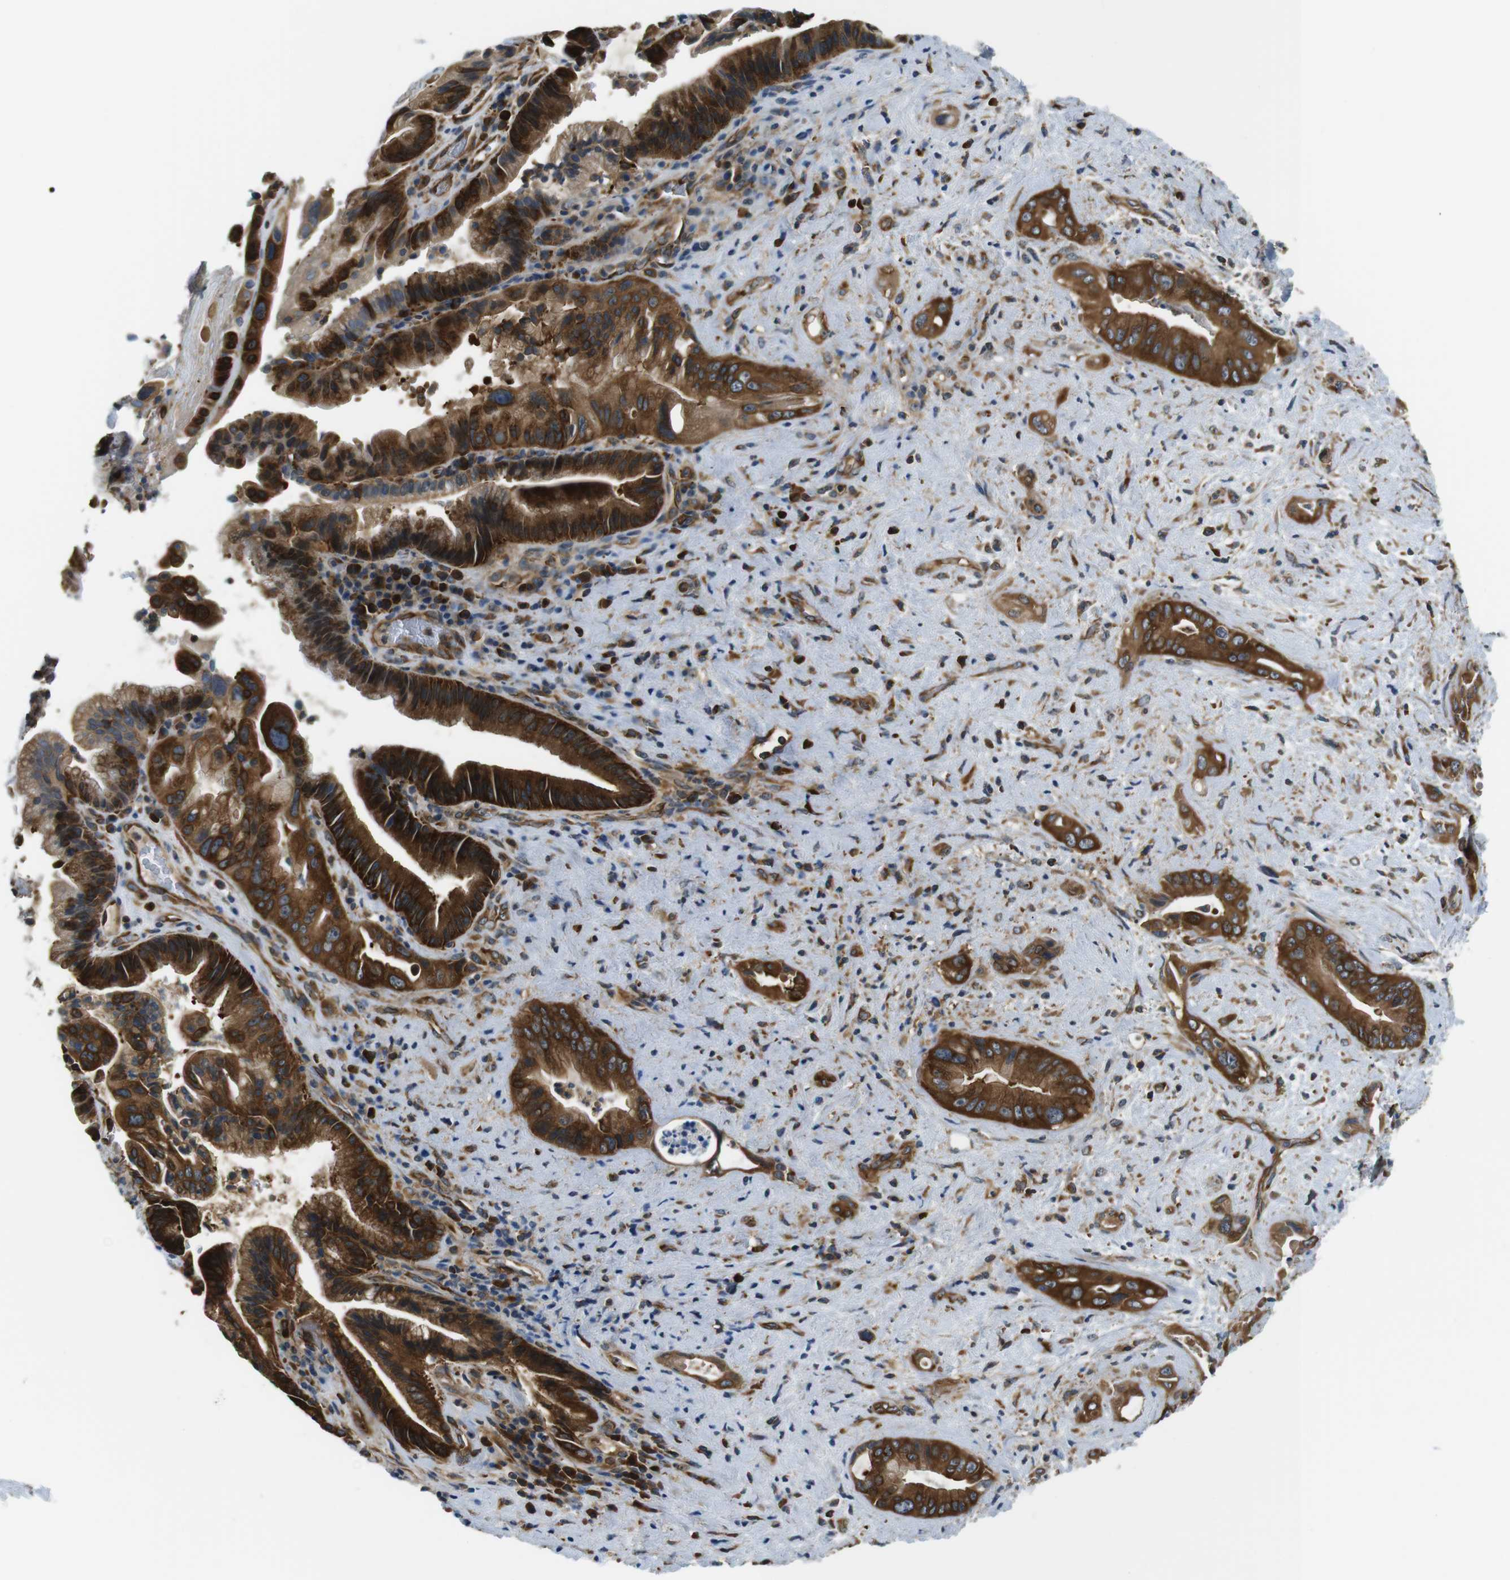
{"staining": {"intensity": "strong", "quantity": ">75%", "location": "cytoplasmic/membranous"}, "tissue": "pancreatic cancer", "cell_type": "Tumor cells", "image_type": "cancer", "snomed": [{"axis": "morphology", "description": "Adenocarcinoma, NOS"}, {"axis": "topography", "description": "Pancreas"}], "caption": "IHC photomicrograph of pancreatic cancer stained for a protein (brown), which demonstrates high levels of strong cytoplasmic/membranous expression in approximately >75% of tumor cells.", "gene": "TSC1", "patient": {"sex": "male", "age": 77}}